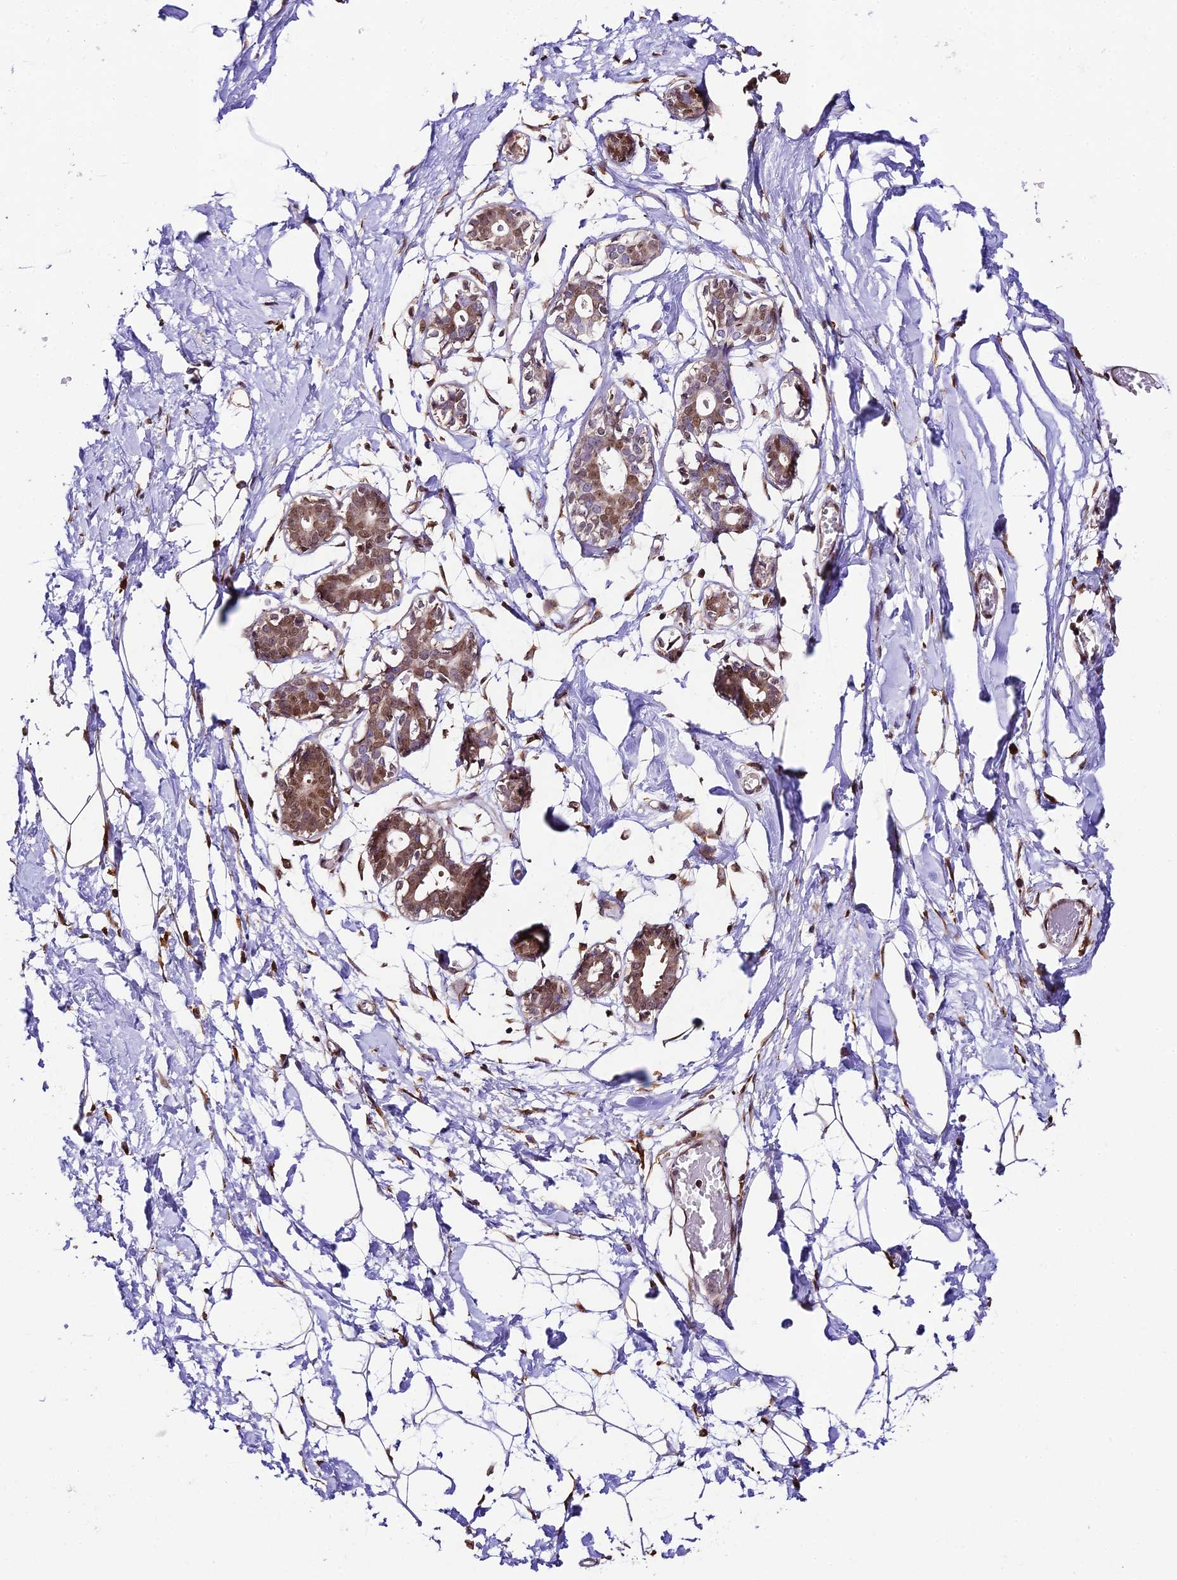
{"staining": {"intensity": "moderate", "quantity": "25%-75%", "location": "nuclear"}, "tissue": "breast", "cell_type": "Adipocytes", "image_type": "normal", "snomed": [{"axis": "morphology", "description": "Normal tissue, NOS"}, {"axis": "topography", "description": "Breast"}], "caption": "Immunohistochemistry micrograph of unremarkable breast: human breast stained using immunohistochemistry (IHC) reveals medium levels of moderate protein expression localized specifically in the nuclear of adipocytes, appearing as a nuclear brown color.", "gene": "TRIM22", "patient": {"sex": "female", "age": 27}}